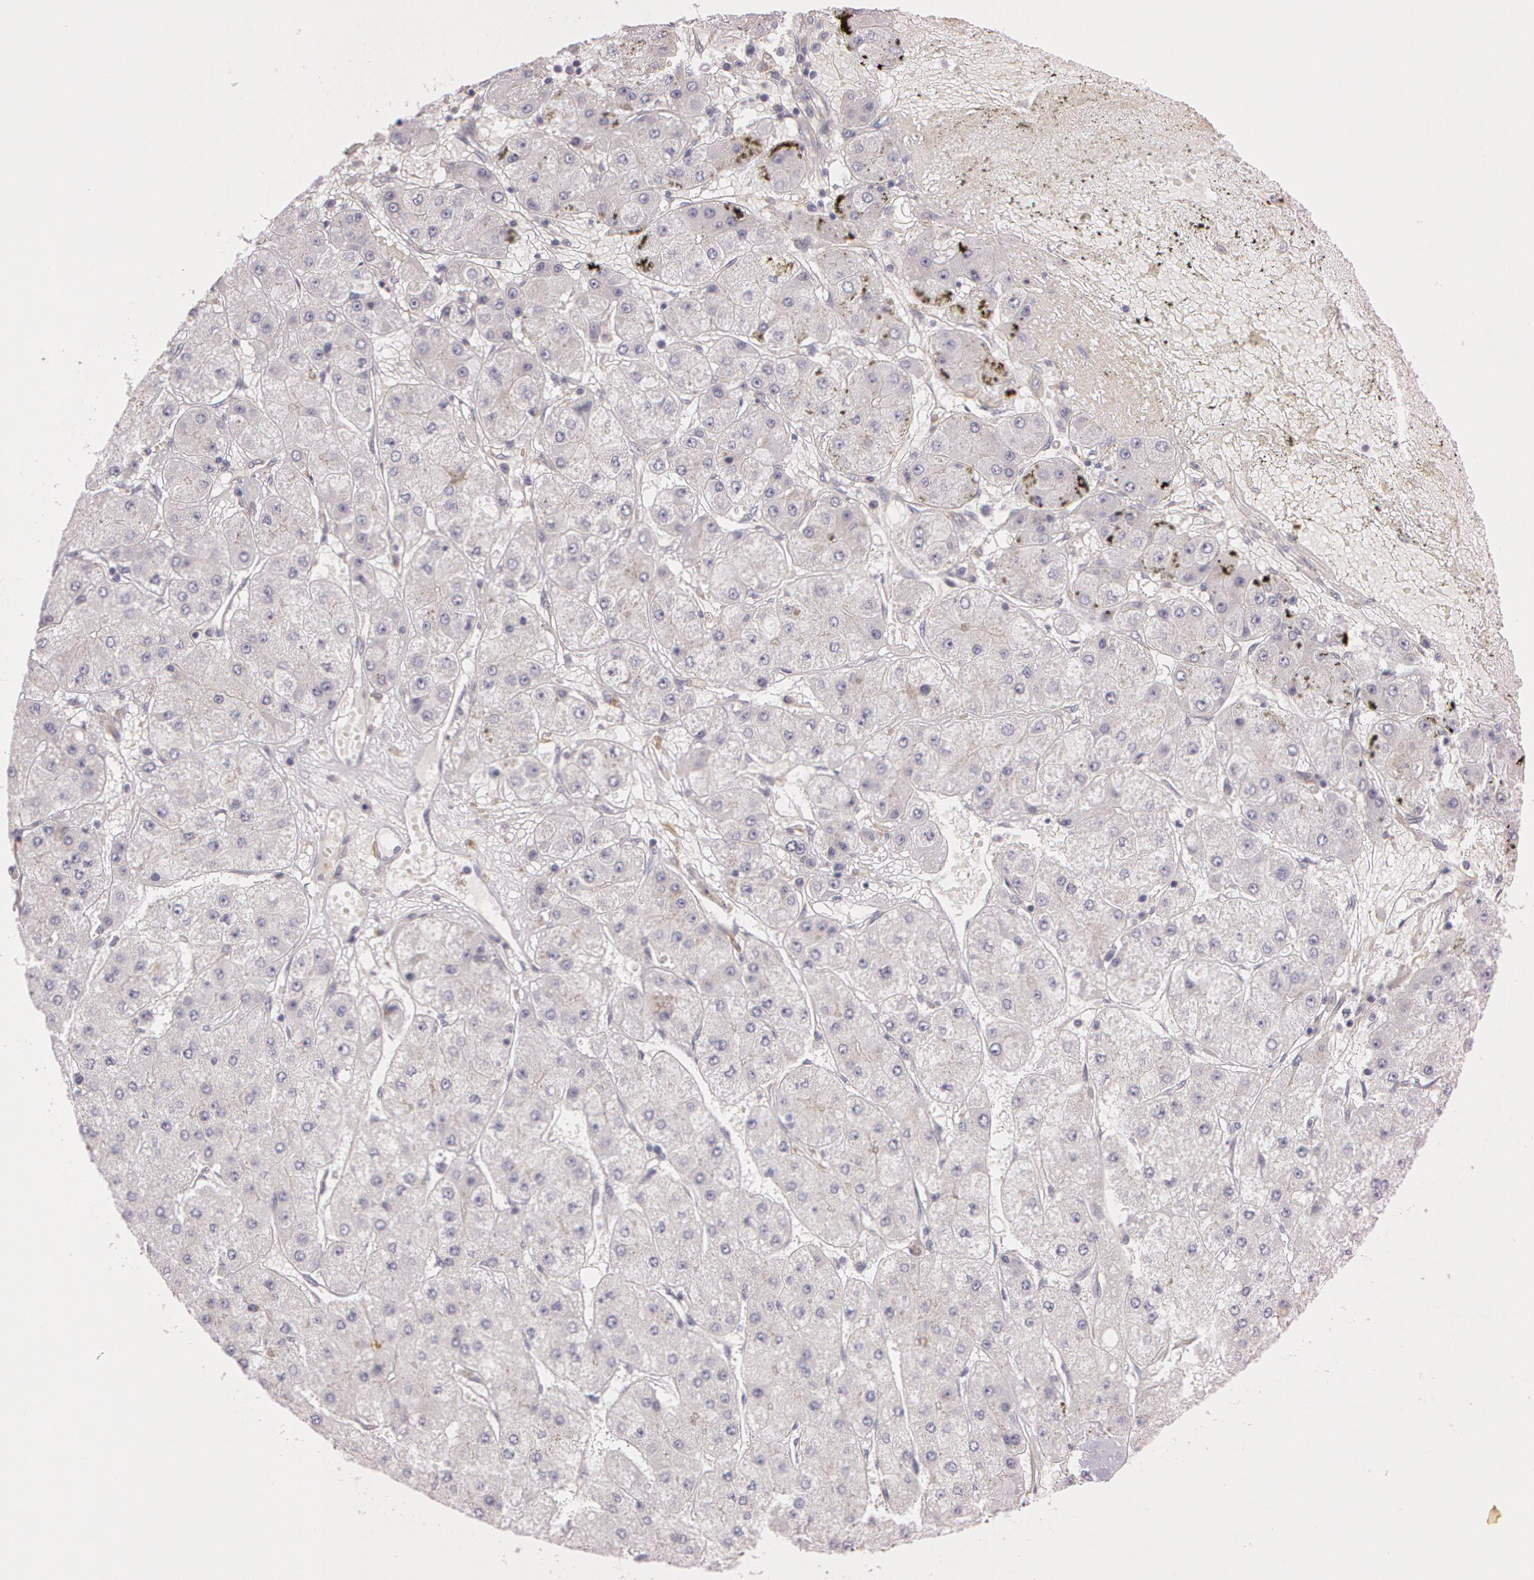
{"staining": {"intensity": "negative", "quantity": "none", "location": "none"}, "tissue": "liver cancer", "cell_type": "Tumor cells", "image_type": "cancer", "snomed": [{"axis": "morphology", "description": "Carcinoma, Hepatocellular, NOS"}, {"axis": "topography", "description": "Liver"}], "caption": "A histopathology image of hepatocellular carcinoma (liver) stained for a protein exhibits no brown staining in tumor cells. (DAB IHC, high magnification).", "gene": "G2E3", "patient": {"sex": "female", "age": 52}}